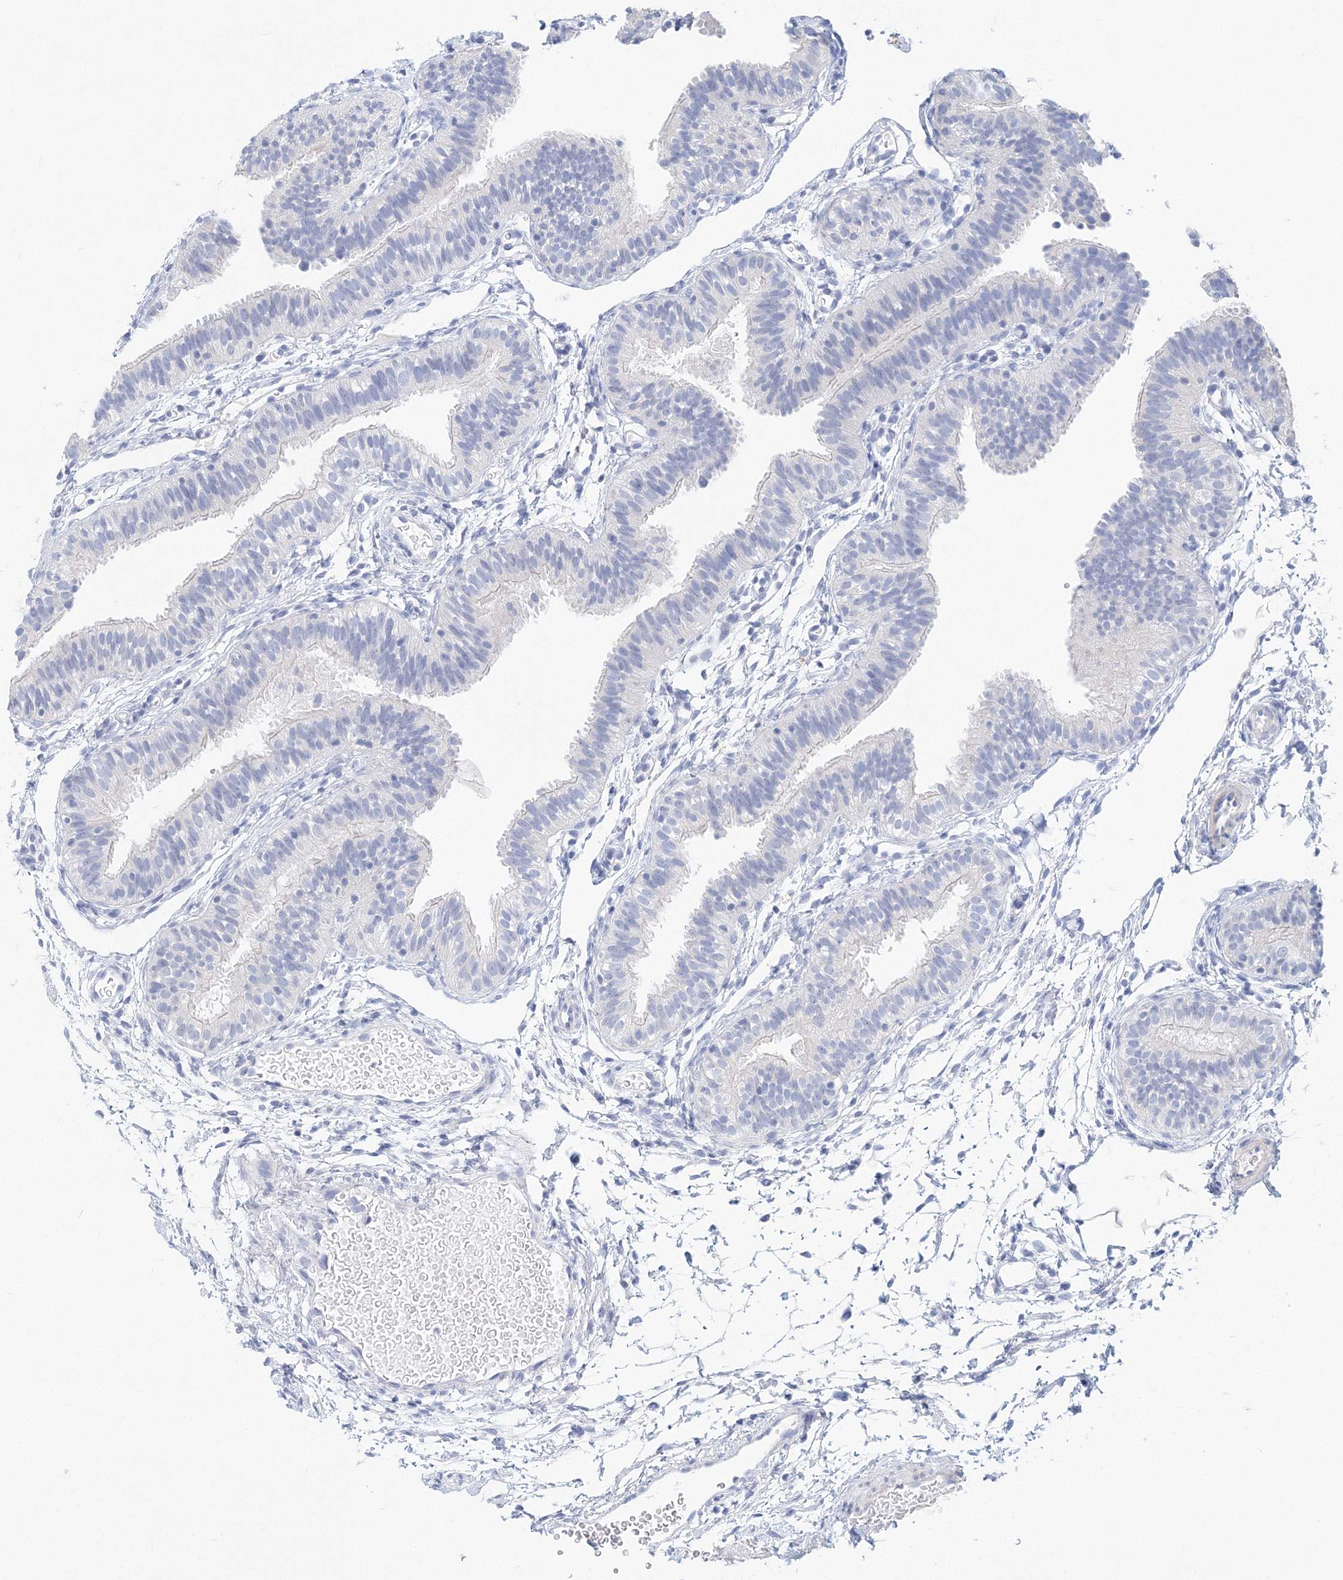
{"staining": {"intensity": "moderate", "quantity": "<25%", "location": "cytoplasmic/membranous"}, "tissue": "fallopian tube", "cell_type": "Glandular cells", "image_type": "normal", "snomed": [{"axis": "morphology", "description": "Normal tissue, NOS"}, {"axis": "topography", "description": "Fallopian tube"}], "caption": "Benign fallopian tube reveals moderate cytoplasmic/membranous positivity in about <25% of glandular cells, visualized by immunohistochemistry.", "gene": "LRRIQ4", "patient": {"sex": "female", "age": 35}}